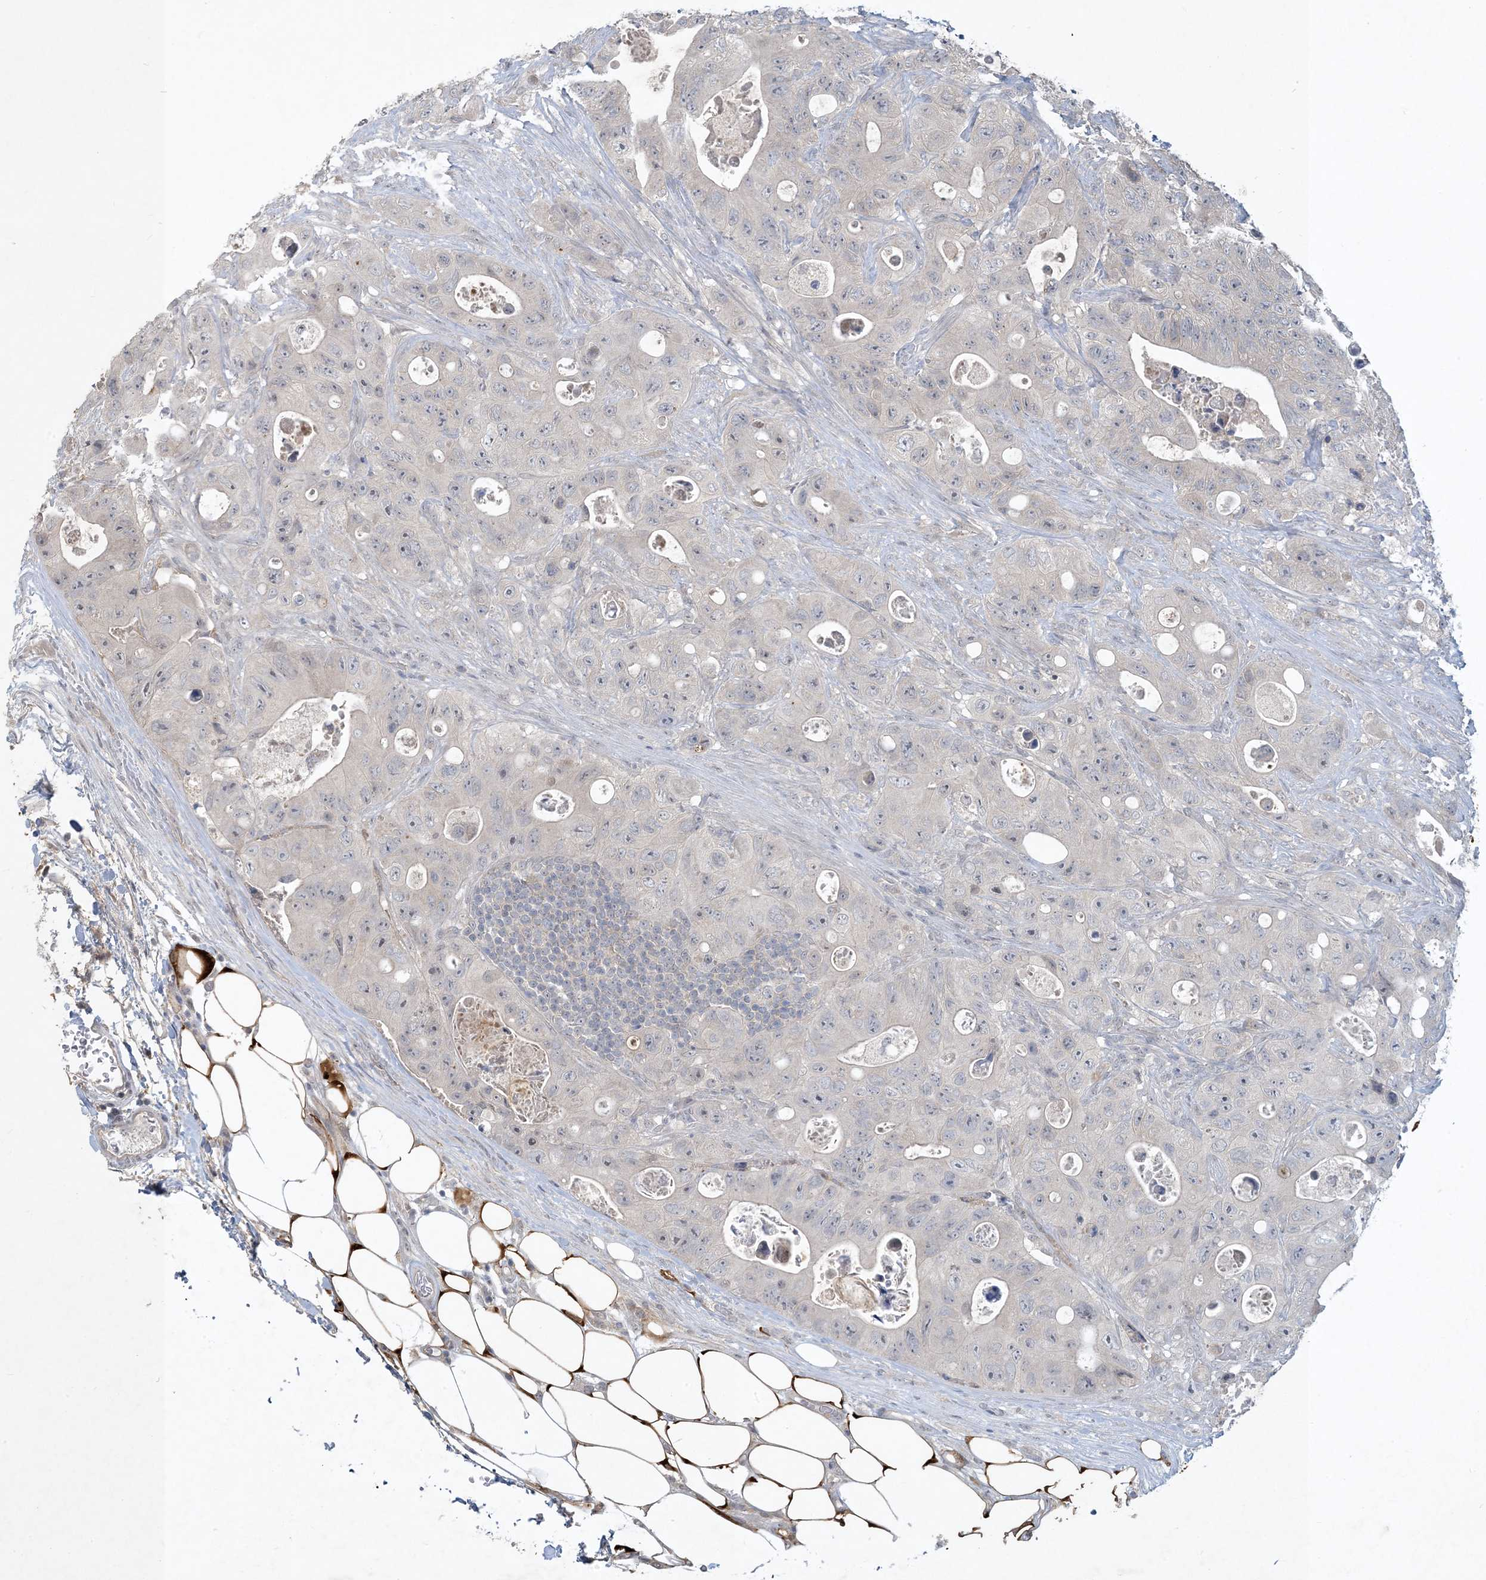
{"staining": {"intensity": "negative", "quantity": "none", "location": "none"}, "tissue": "colorectal cancer", "cell_type": "Tumor cells", "image_type": "cancer", "snomed": [{"axis": "morphology", "description": "Adenocarcinoma, NOS"}, {"axis": "topography", "description": "Colon"}], "caption": "IHC of colorectal cancer (adenocarcinoma) demonstrates no positivity in tumor cells.", "gene": "CDS1", "patient": {"sex": "female", "age": 46}}